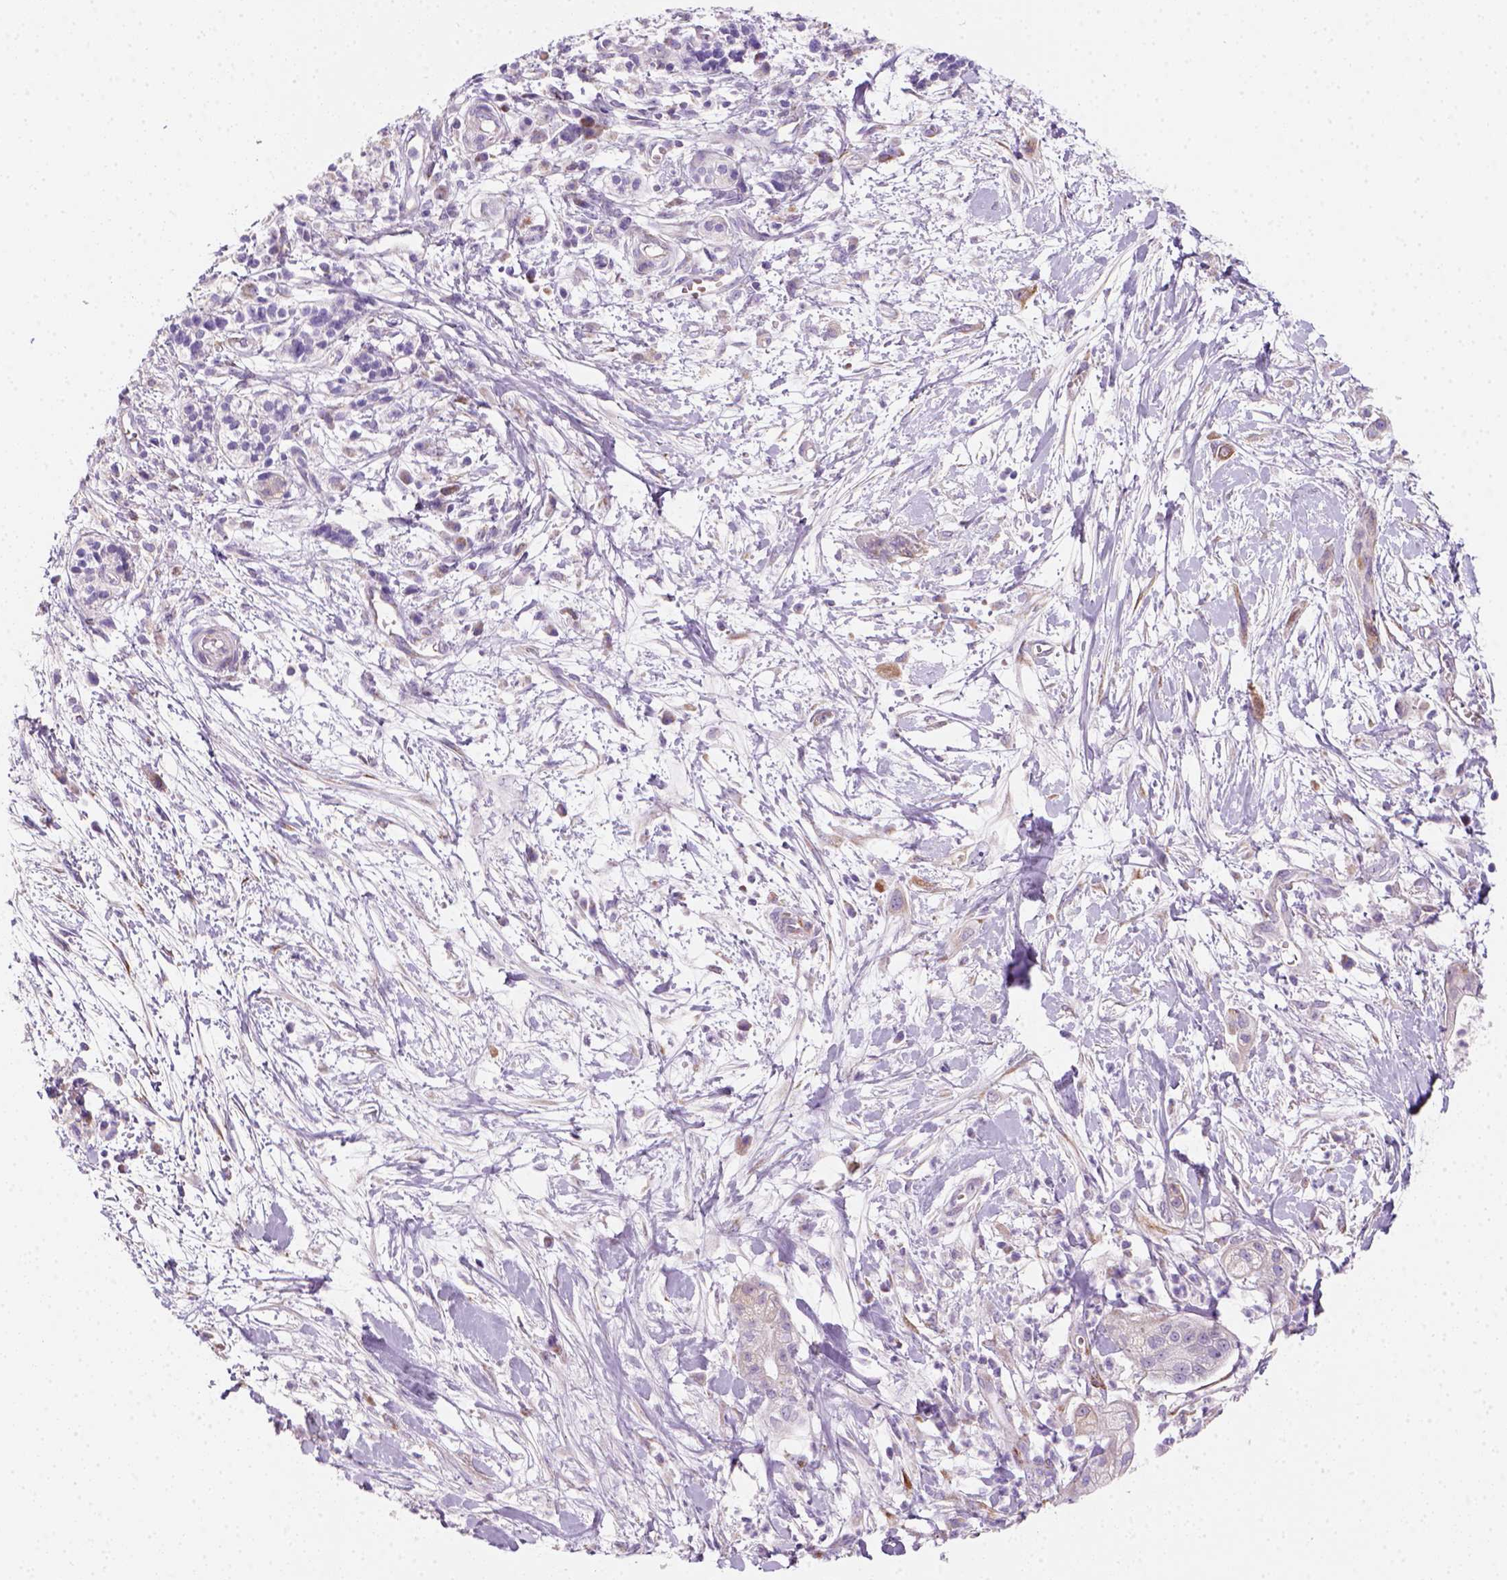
{"staining": {"intensity": "weak", "quantity": "25%-75%", "location": "cytoplasmic/membranous"}, "tissue": "pancreatic cancer", "cell_type": "Tumor cells", "image_type": "cancer", "snomed": [{"axis": "morphology", "description": "Normal tissue, NOS"}, {"axis": "morphology", "description": "Adenocarcinoma, NOS"}, {"axis": "topography", "description": "Lymph node"}, {"axis": "topography", "description": "Pancreas"}], "caption": "Immunohistochemistry (IHC) image of pancreatic cancer (adenocarcinoma) stained for a protein (brown), which exhibits low levels of weak cytoplasmic/membranous expression in approximately 25%-75% of tumor cells.", "gene": "CES2", "patient": {"sex": "female", "age": 58}}